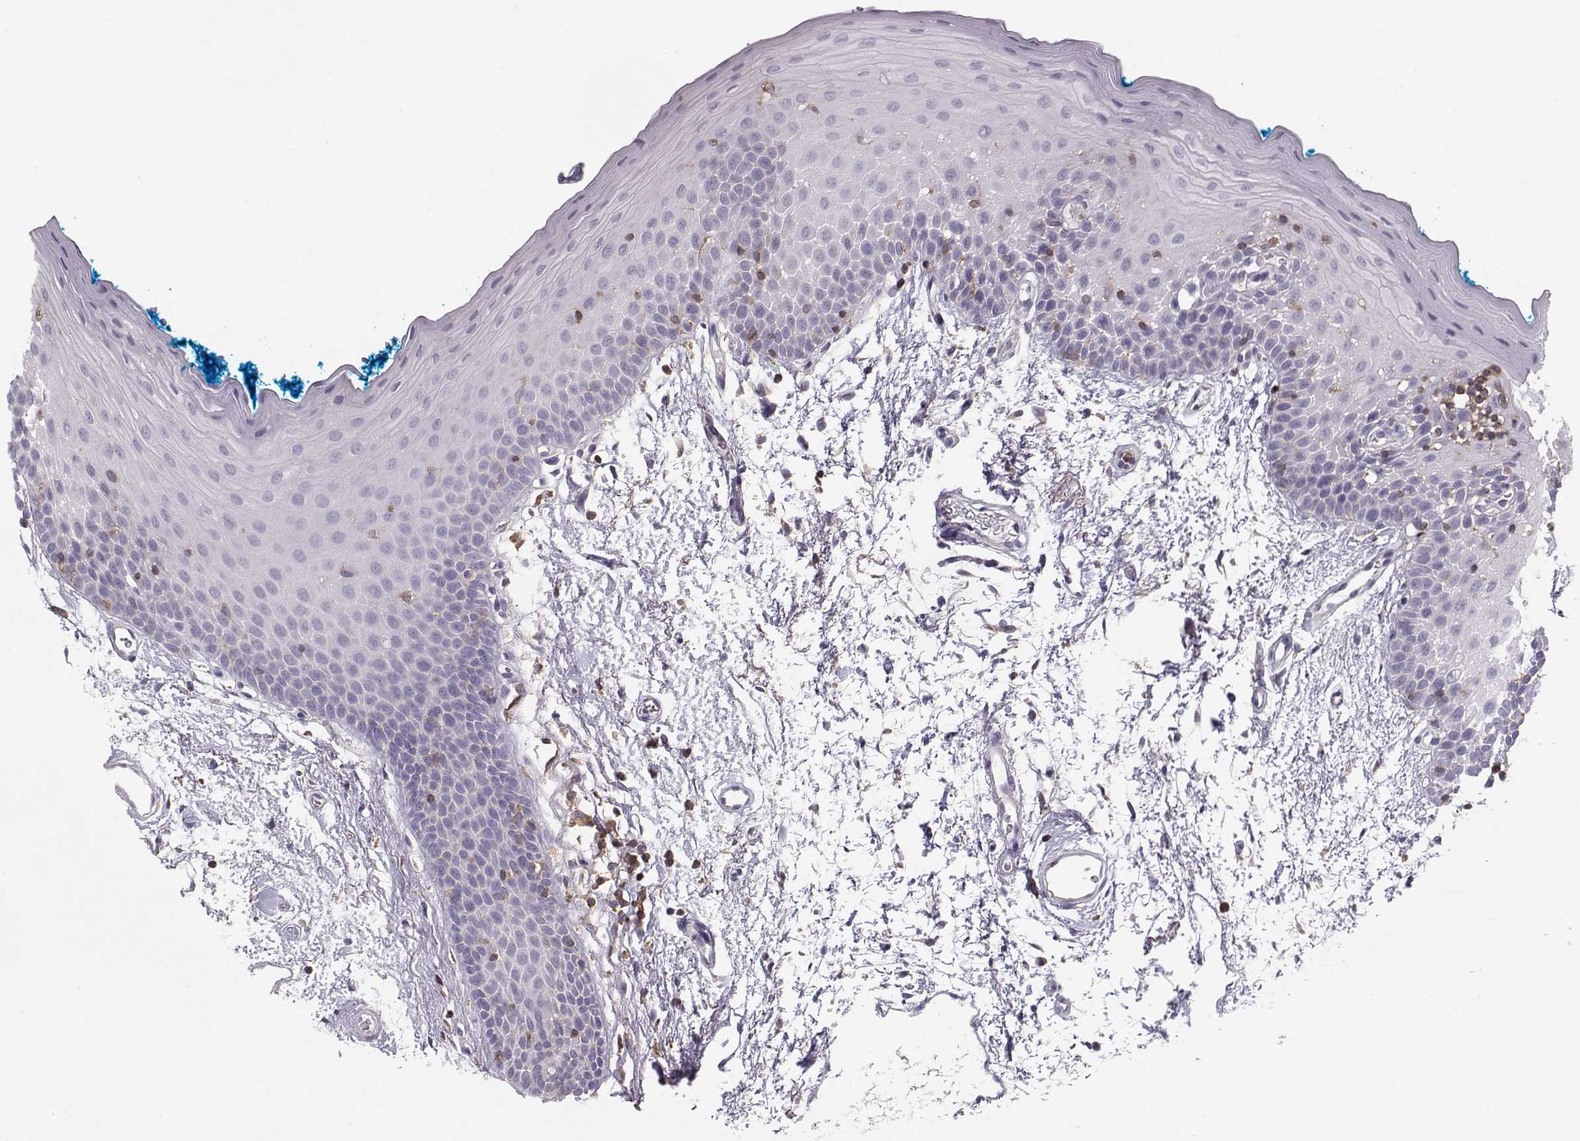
{"staining": {"intensity": "negative", "quantity": "none", "location": "none"}, "tissue": "oral mucosa", "cell_type": "Squamous epithelial cells", "image_type": "normal", "snomed": [{"axis": "morphology", "description": "Normal tissue, NOS"}, {"axis": "morphology", "description": "Squamous cell carcinoma, NOS"}, {"axis": "topography", "description": "Oral tissue"}, {"axis": "topography", "description": "Head-Neck"}], "caption": "DAB (3,3'-diaminobenzidine) immunohistochemical staining of normal human oral mucosa shows no significant staining in squamous epithelial cells.", "gene": "ZBTB32", "patient": {"sex": "female", "age": 75}}